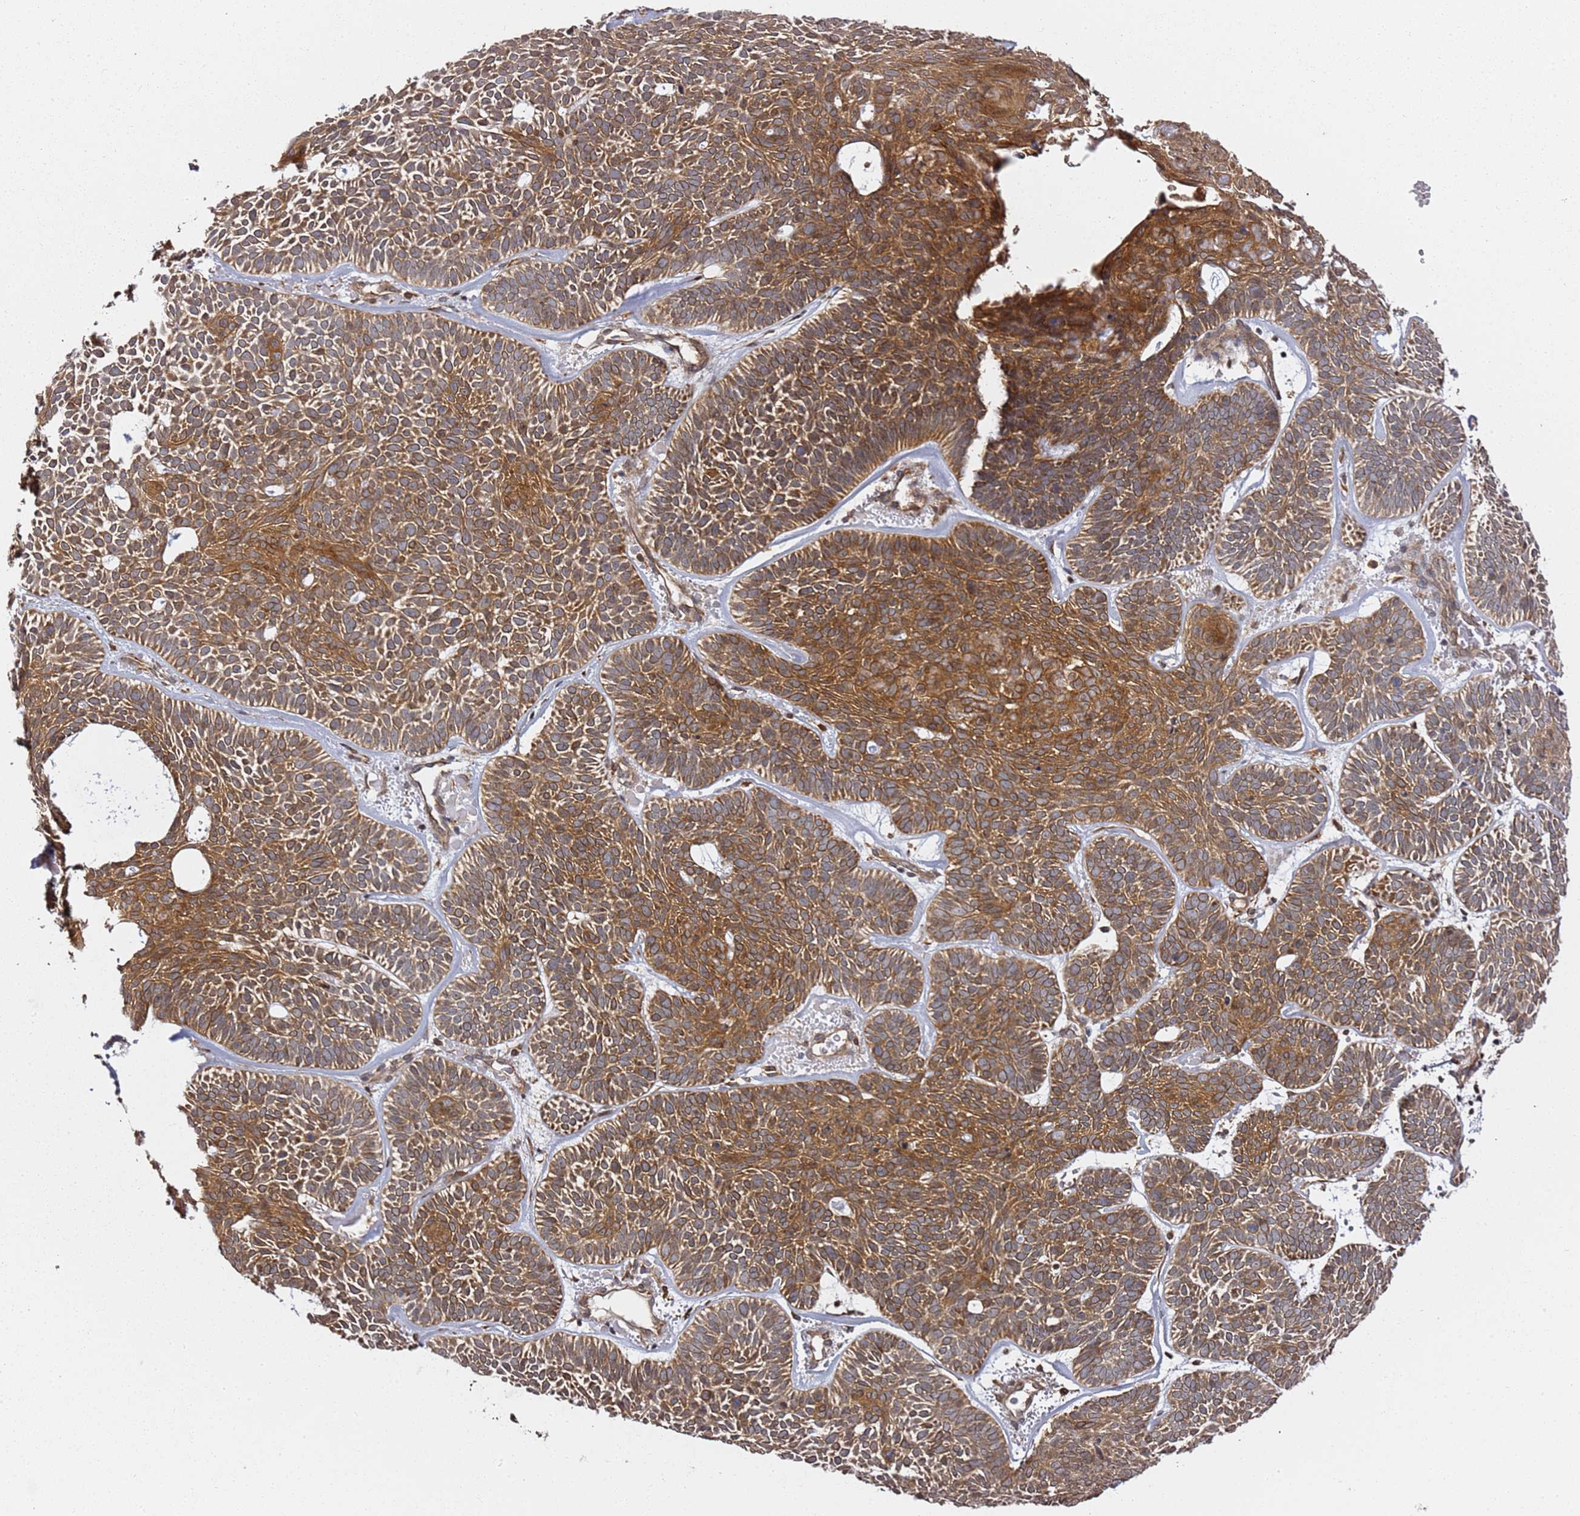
{"staining": {"intensity": "strong", "quantity": ">75%", "location": "cytoplasmic/membranous"}, "tissue": "skin cancer", "cell_type": "Tumor cells", "image_type": "cancer", "snomed": [{"axis": "morphology", "description": "Basal cell carcinoma"}, {"axis": "topography", "description": "Skin"}], "caption": "Tumor cells reveal high levels of strong cytoplasmic/membranous expression in approximately >75% of cells in human skin cancer.", "gene": "PRKAB2", "patient": {"sex": "male", "age": 85}}